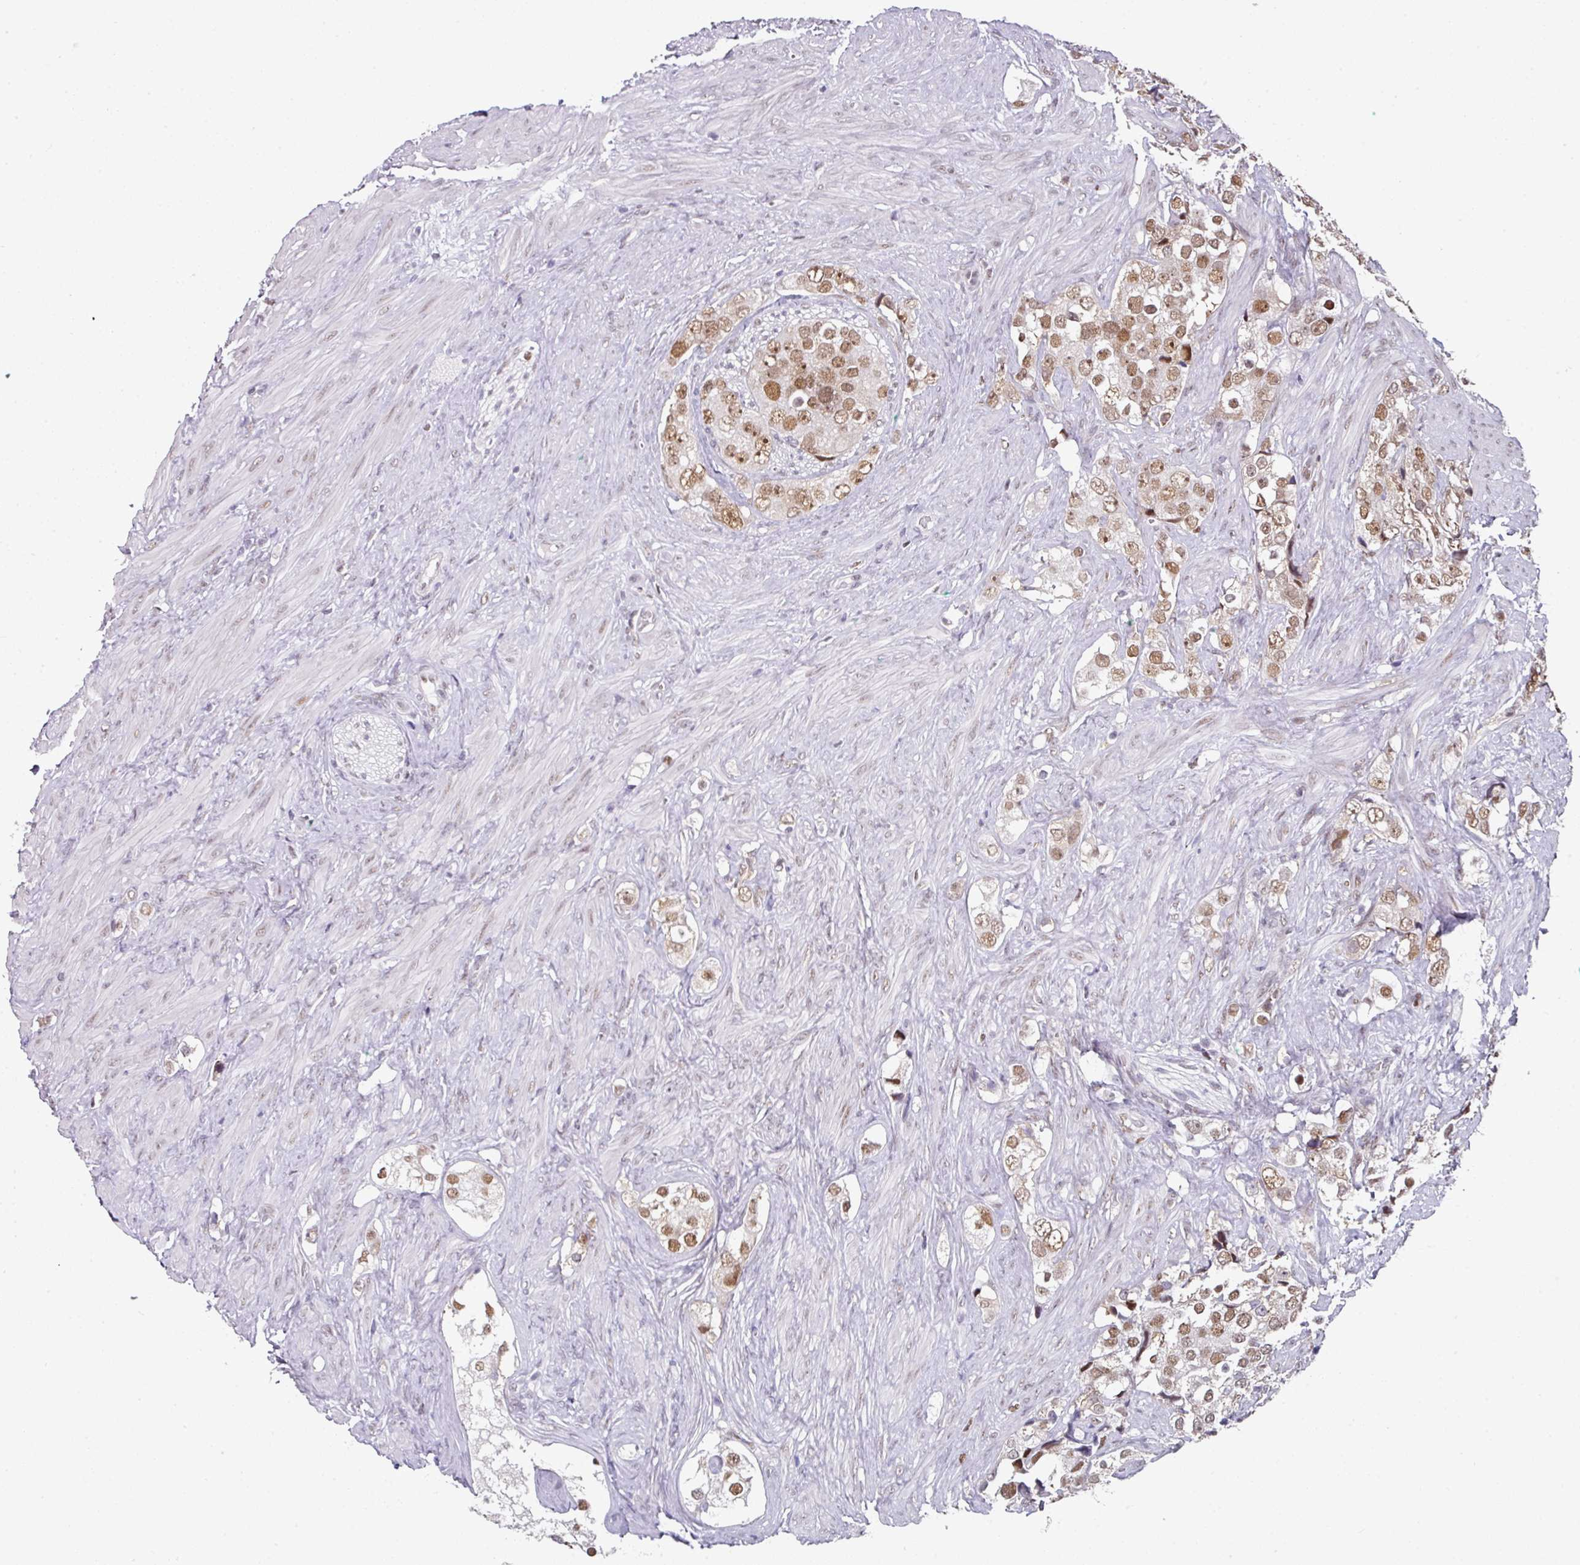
{"staining": {"intensity": "moderate", "quantity": ">75%", "location": "nuclear"}, "tissue": "prostate cancer", "cell_type": "Tumor cells", "image_type": "cancer", "snomed": [{"axis": "morphology", "description": "Adenocarcinoma, High grade"}, {"axis": "topography", "description": "Prostate"}], "caption": "The histopathology image exhibits immunohistochemical staining of prostate cancer (adenocarcinoma (high-grade)). There is moderate nuclear expression is present in approximately >75% of tumor cells.", "gene": "RAD50", "patient": {"sex": "male", "age": 49}}